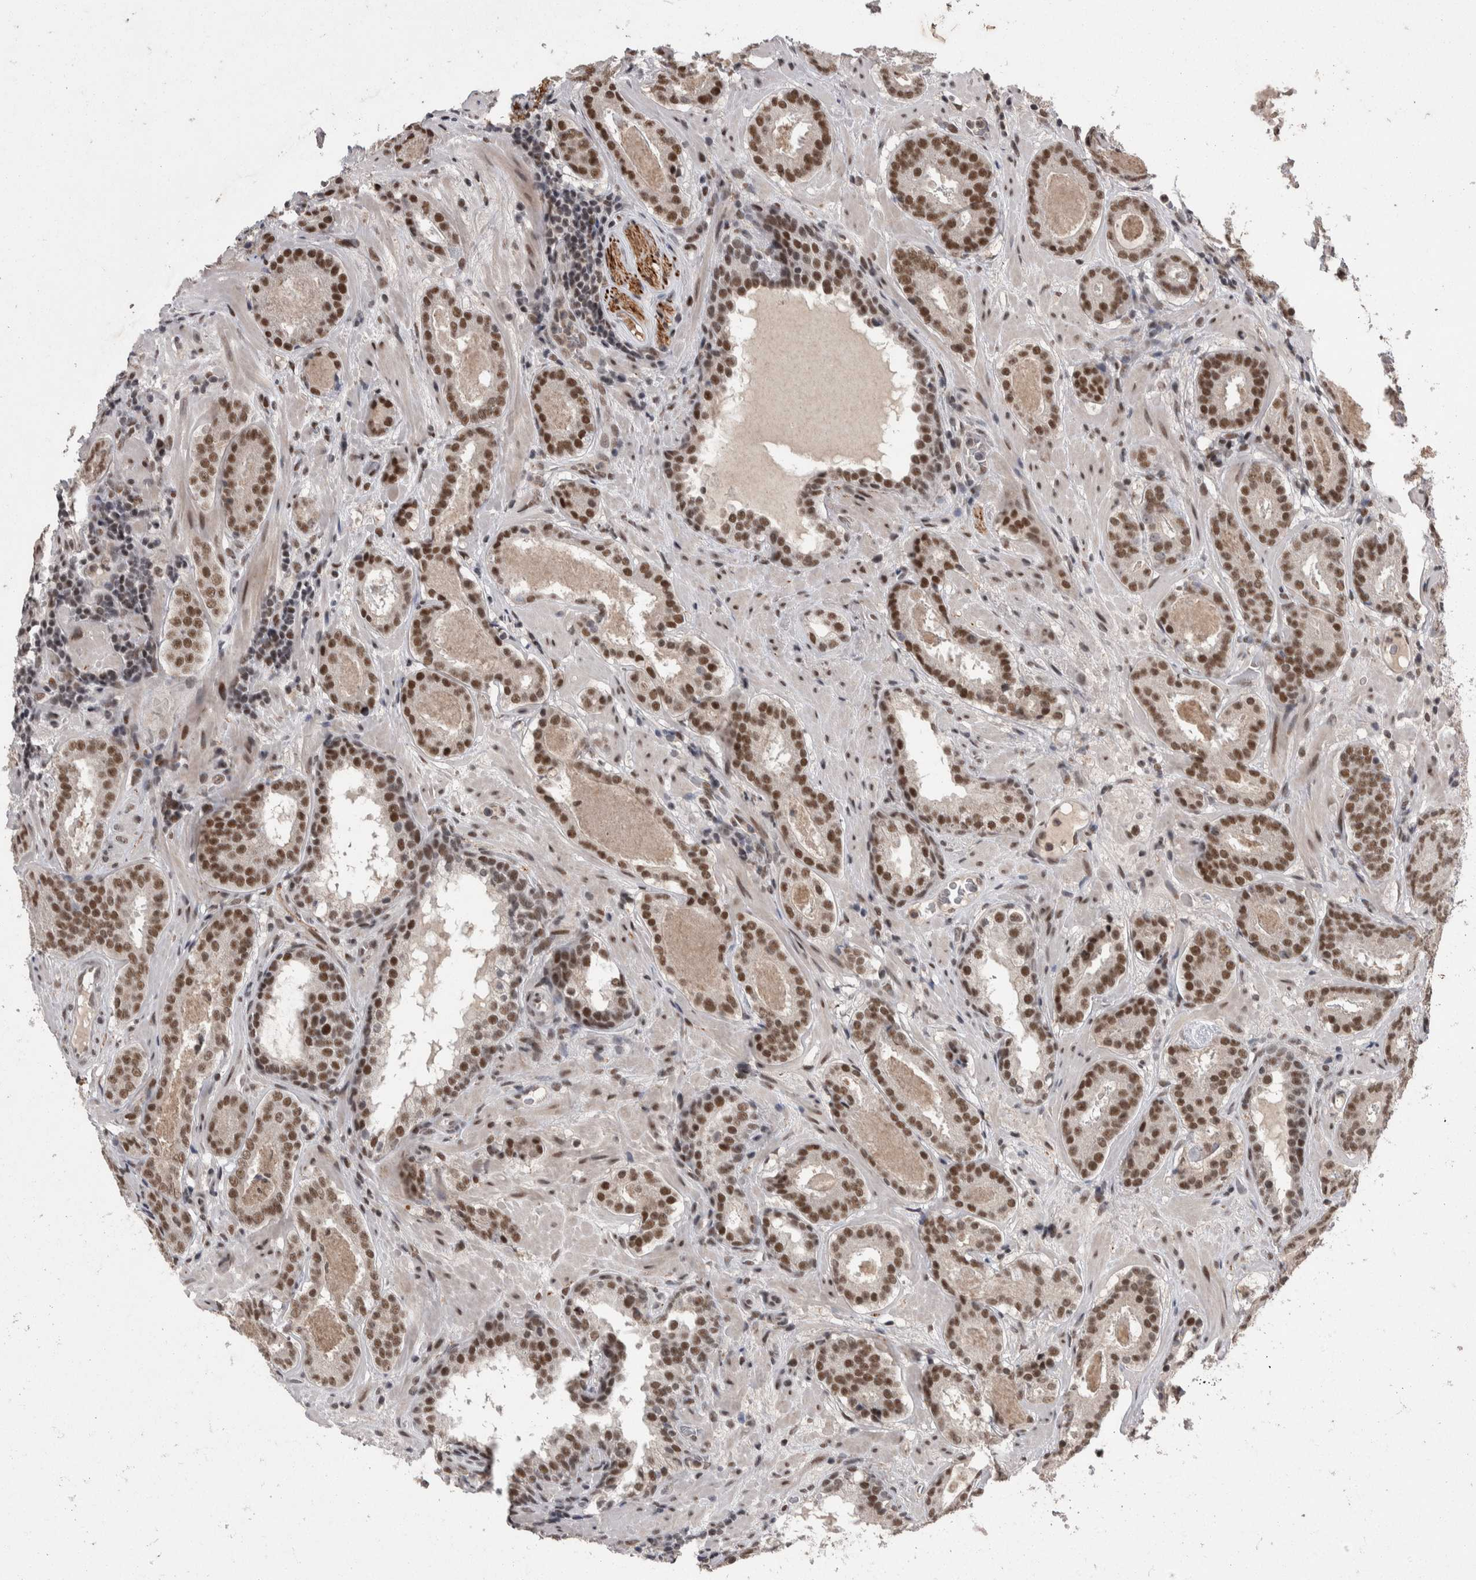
{"staining": {"intensity": "strong", "quantity": ">75%", "location": "nuclear"}, "tissue": "prostate cancer", "cell_type": "Tumor cells", "image_type": "cancer", "snomed": [{"axis": "morphology", "description": "Adenocarcinoma, Low grade"}, {"axis": "topography", "description": "Prostate"}], "caption": "Protein expression analysis of prostate cancer displays strong nuclear positivity in approximately >75% of tumor cells.", "gene": "DMTF1", "patient": {"sex": "male", "age": 69}}